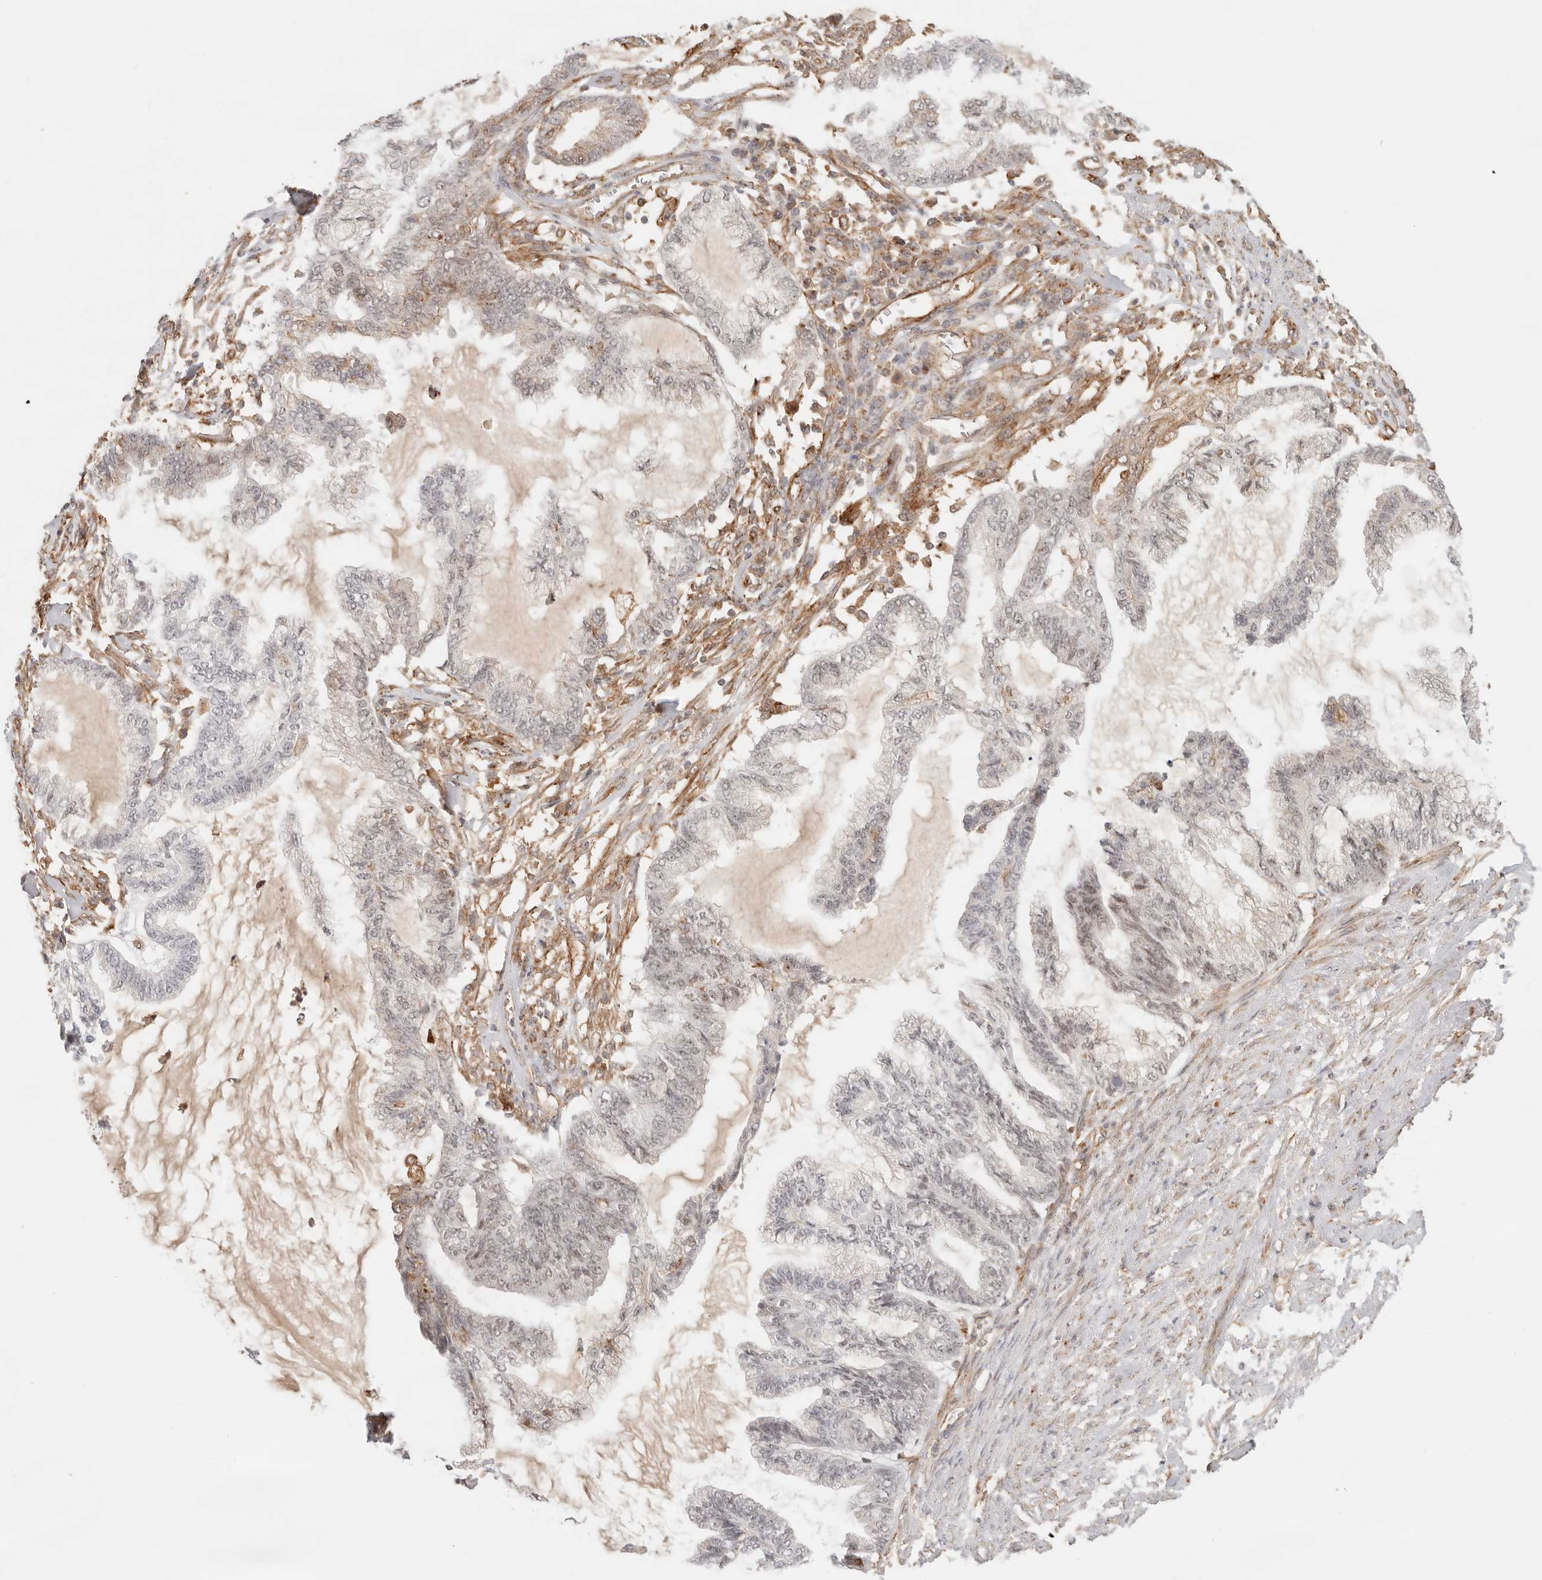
{"staining": {"intensity": "weak", "quantity": "25%-75%", "location": "nuclear"}, "tissue": "endometrial cancer", "cell_type": "Tumor cells", "image_type": "cancer", "snomed": [{"axis": "morphology", "description": "Adenocarcinoma, NOS"}, {"axis": "topography", "description": "Endometrium"}], "caption": "Immunohistochemical staining of adenocarcinoma (endometrial) demonstrates low levels of weak nuclear protein staining in approximately 25%-75% of tumor cells.", "gene": "HEXD", "patient": {"sex": "female", "age": 86}}